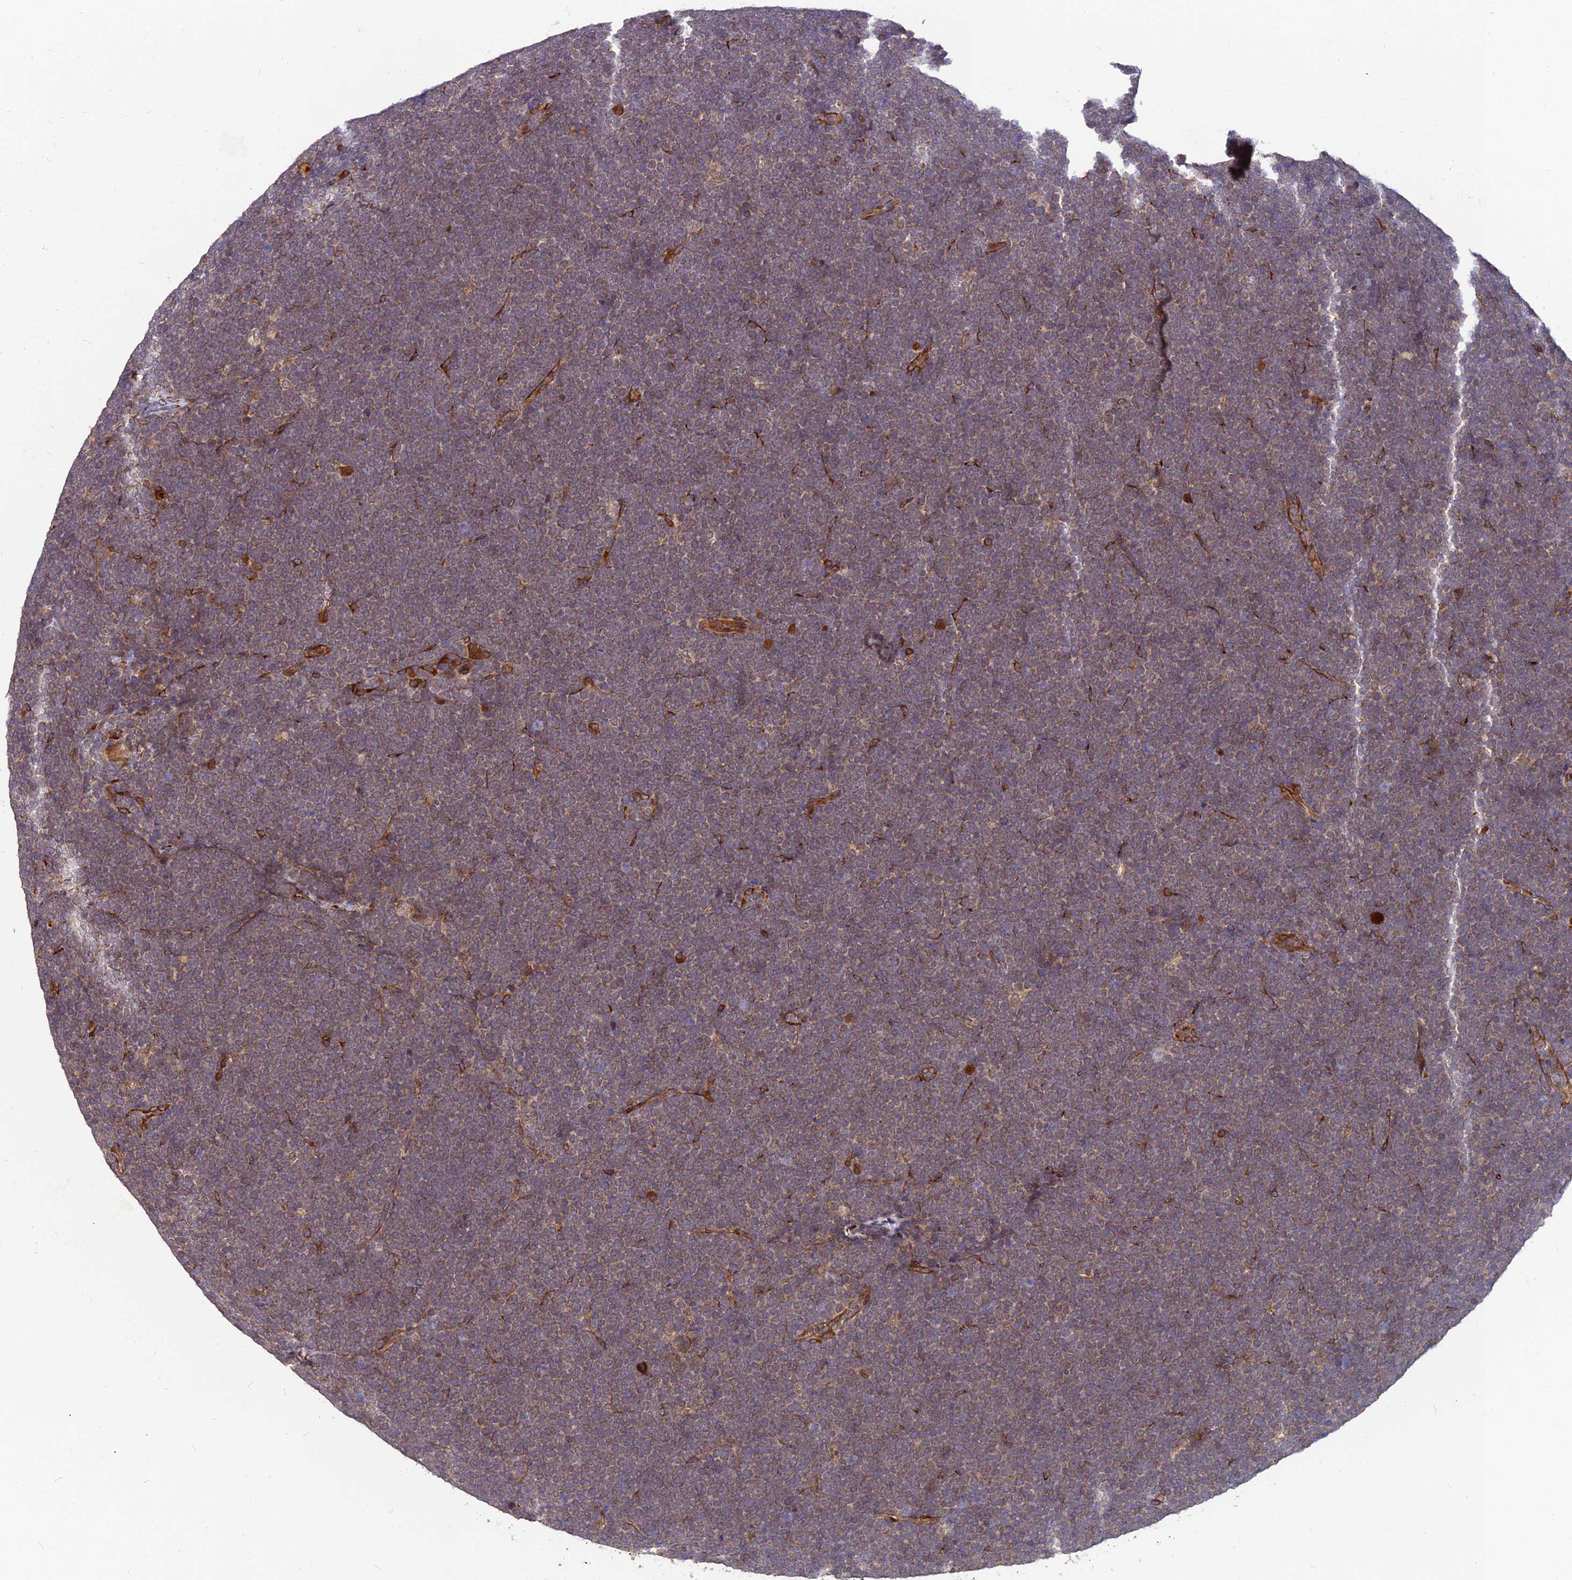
{"staining": {"intensity": "moderate", "quantity": ">75%", "location": "cytoplasmic/membranous"}, "tissue": "lymphoma", "cell_type": "Tumor cells", "image_type": "cancer", "snomed": [{"axis": "morphology", "description": "Malignant lymphoma, non-Hodgkin's type, High grade"}, {"axis": "topography", "description": "Lymph node"}], "caption": "DAB (3,3'-diaminobenzidine) immunohistochemical staining of lymphoma shows moderate cytoplasmic/membranous protein staining in about >75% of tumor cells.", "gene": "PDE4D", "patient": {"sex": "male", "age": 13}}